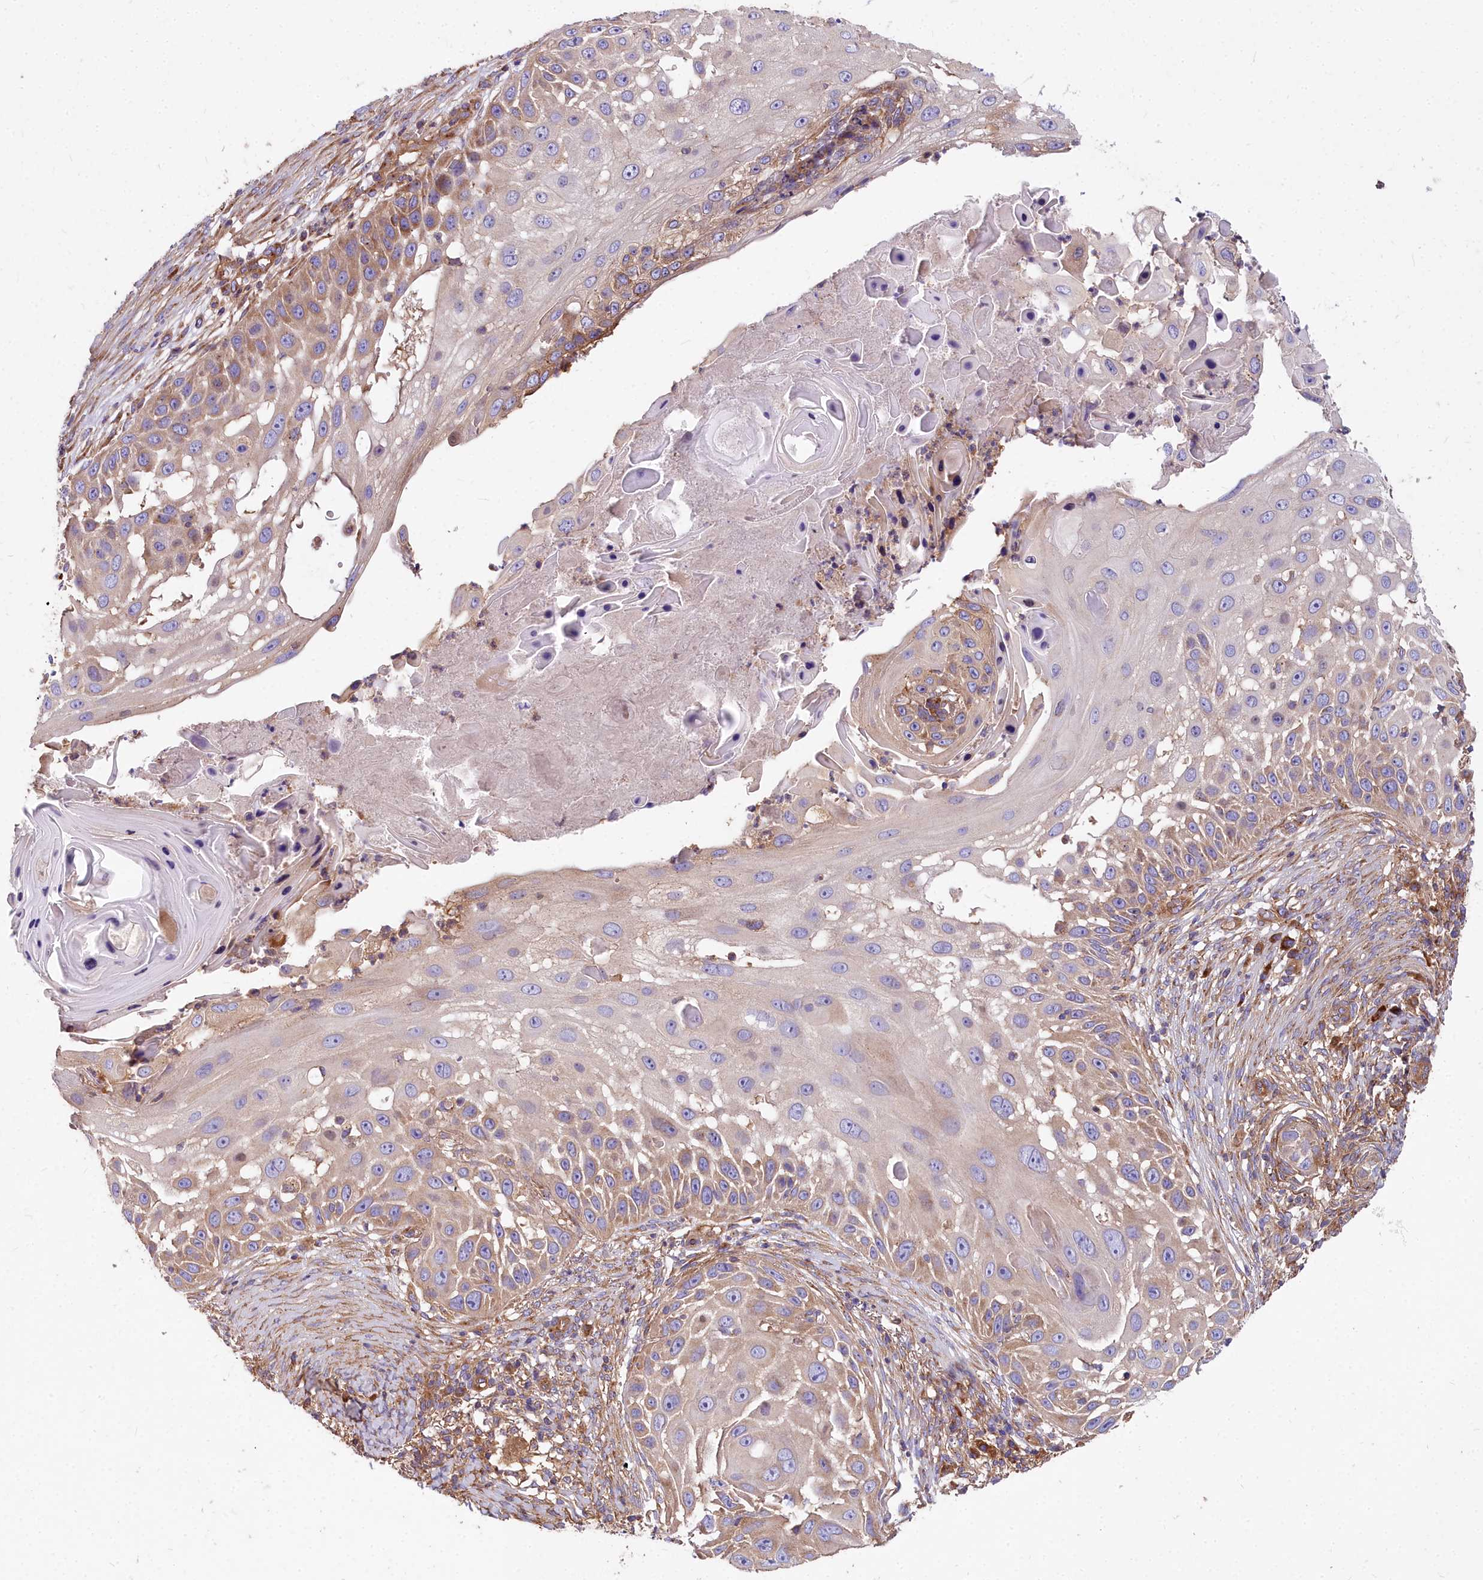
{"staining": {"intensity": "moderate", "quantity": "25%-75%", "location": "cytoplasmic/membranous"}, "tissue": "skin cancer", "cell_type": "Tumor cells", "image_type": "cancer", "snomed": [{"axis": "morphology", "description": "Squamous cell carcinoma, NOS"}, {"axis": "topography", "description": "Skin"}], "caption": "IHC of human skin cancer (squamous cell carcinoma) shows medium levels of moderate cytoplasmic/membranous expression in approximately 25%-75% of tumor cells. The protein of interest is stained brown, and the nuclei are stained in blue (DAB IHC with brightfield microscopy, high magnification).", "gene": "DCTN3", "patient": {"sex": "female", "age": 44}}